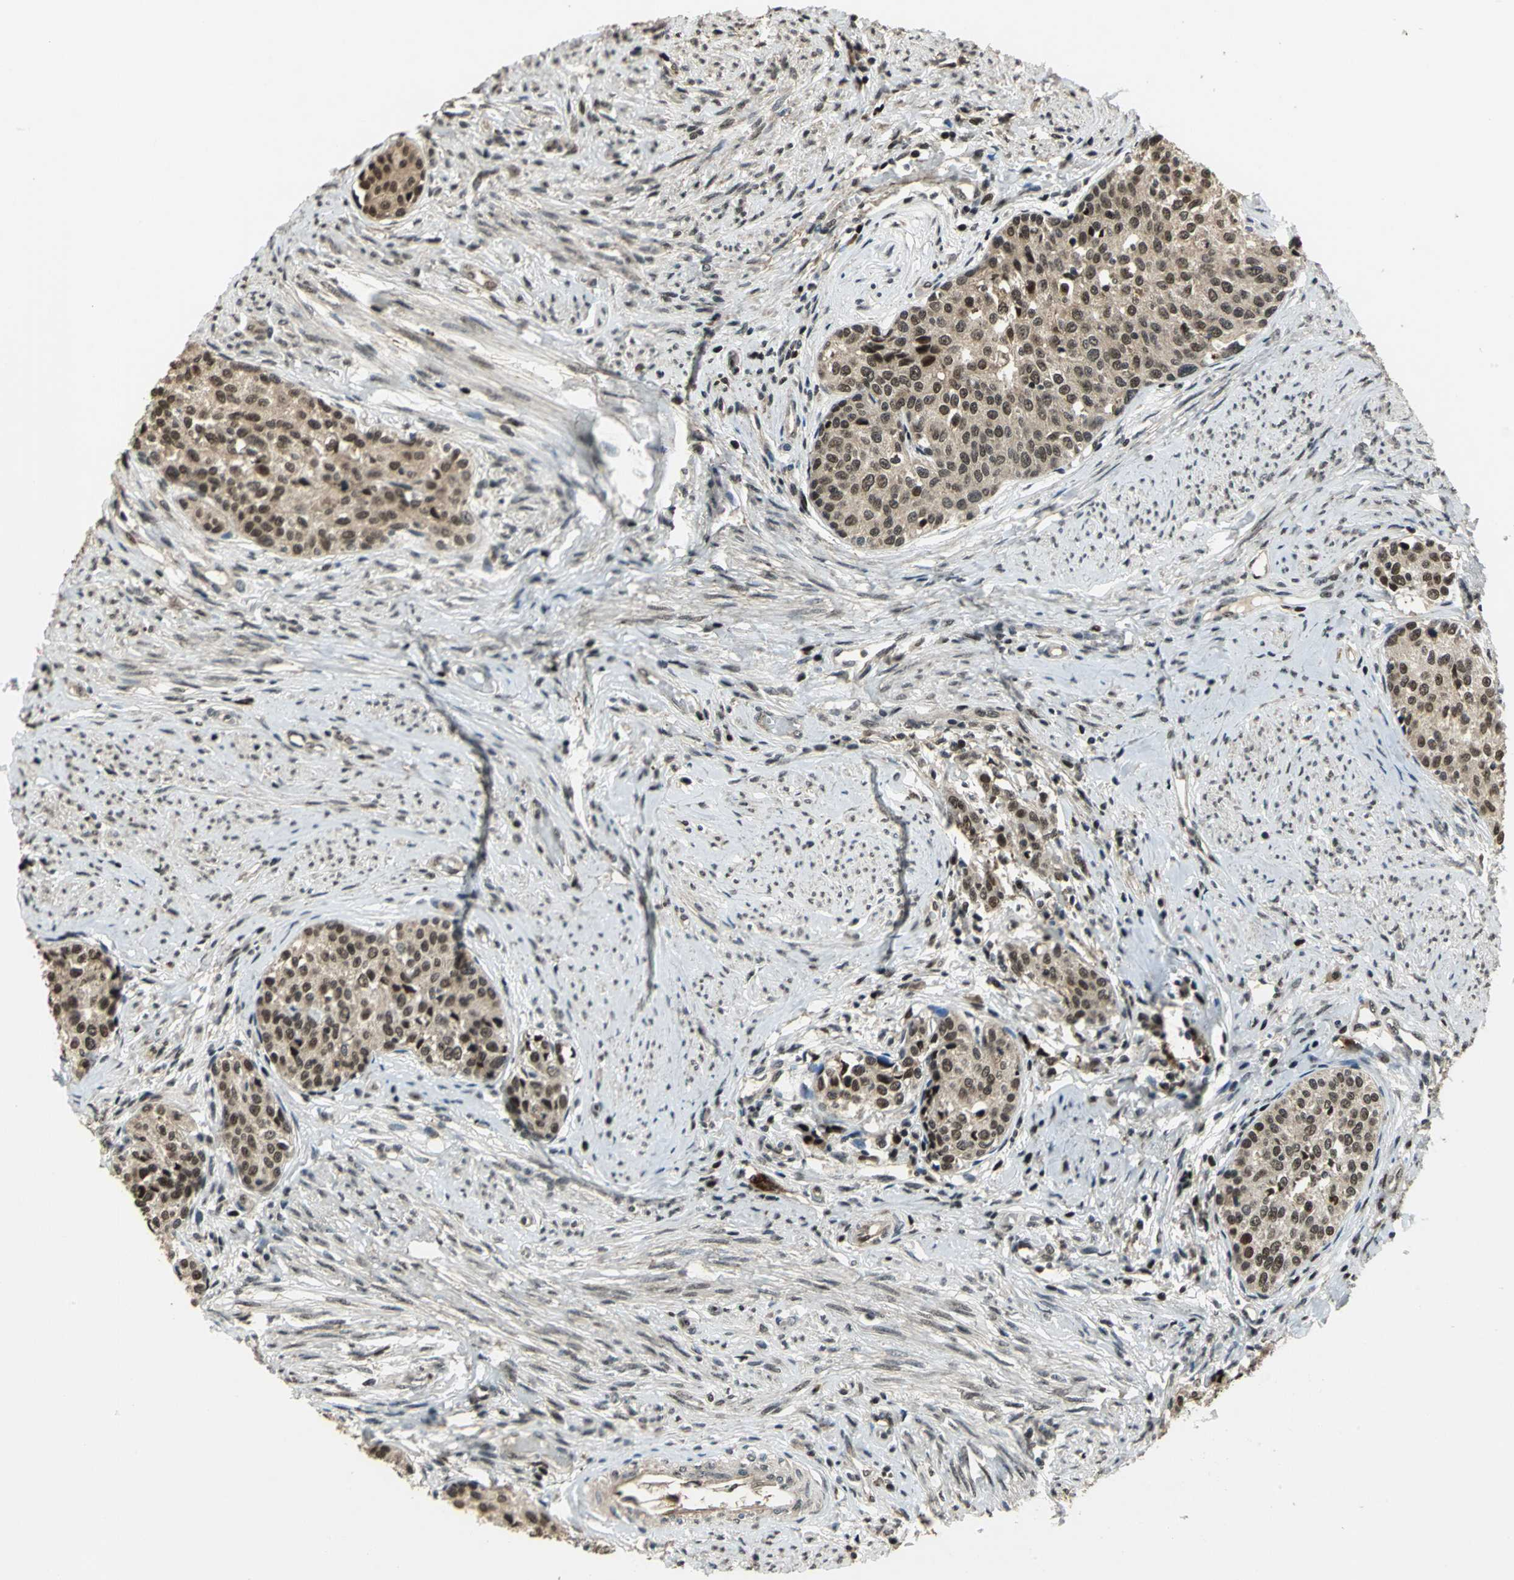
{"staining": {"intensity": "moderate", "quantity": ">75%", "location": "cytoplasmic/membranous,nuclear"}, "tissue": "cervical cancer", "cell_type": "Tumor cells", "image_type": "cancer", "snomed": [{"axis": "morphology", "description": "Squamous cell carcinoma, NOS"}, {"axis": "morphology", "description": "Adenocarcinoma, NOS"}, {"axis": "topography", "description": "Cervix"}], "caption": "Cervical cancer was stained to show a protein in brown. There is medium levels of moderate cytoplasmic/membranous and nuclear staining in approximately >75% of tumor cells.", "gene": "MIS18BP1", "patient": {"sex": "female", "age": 52}}